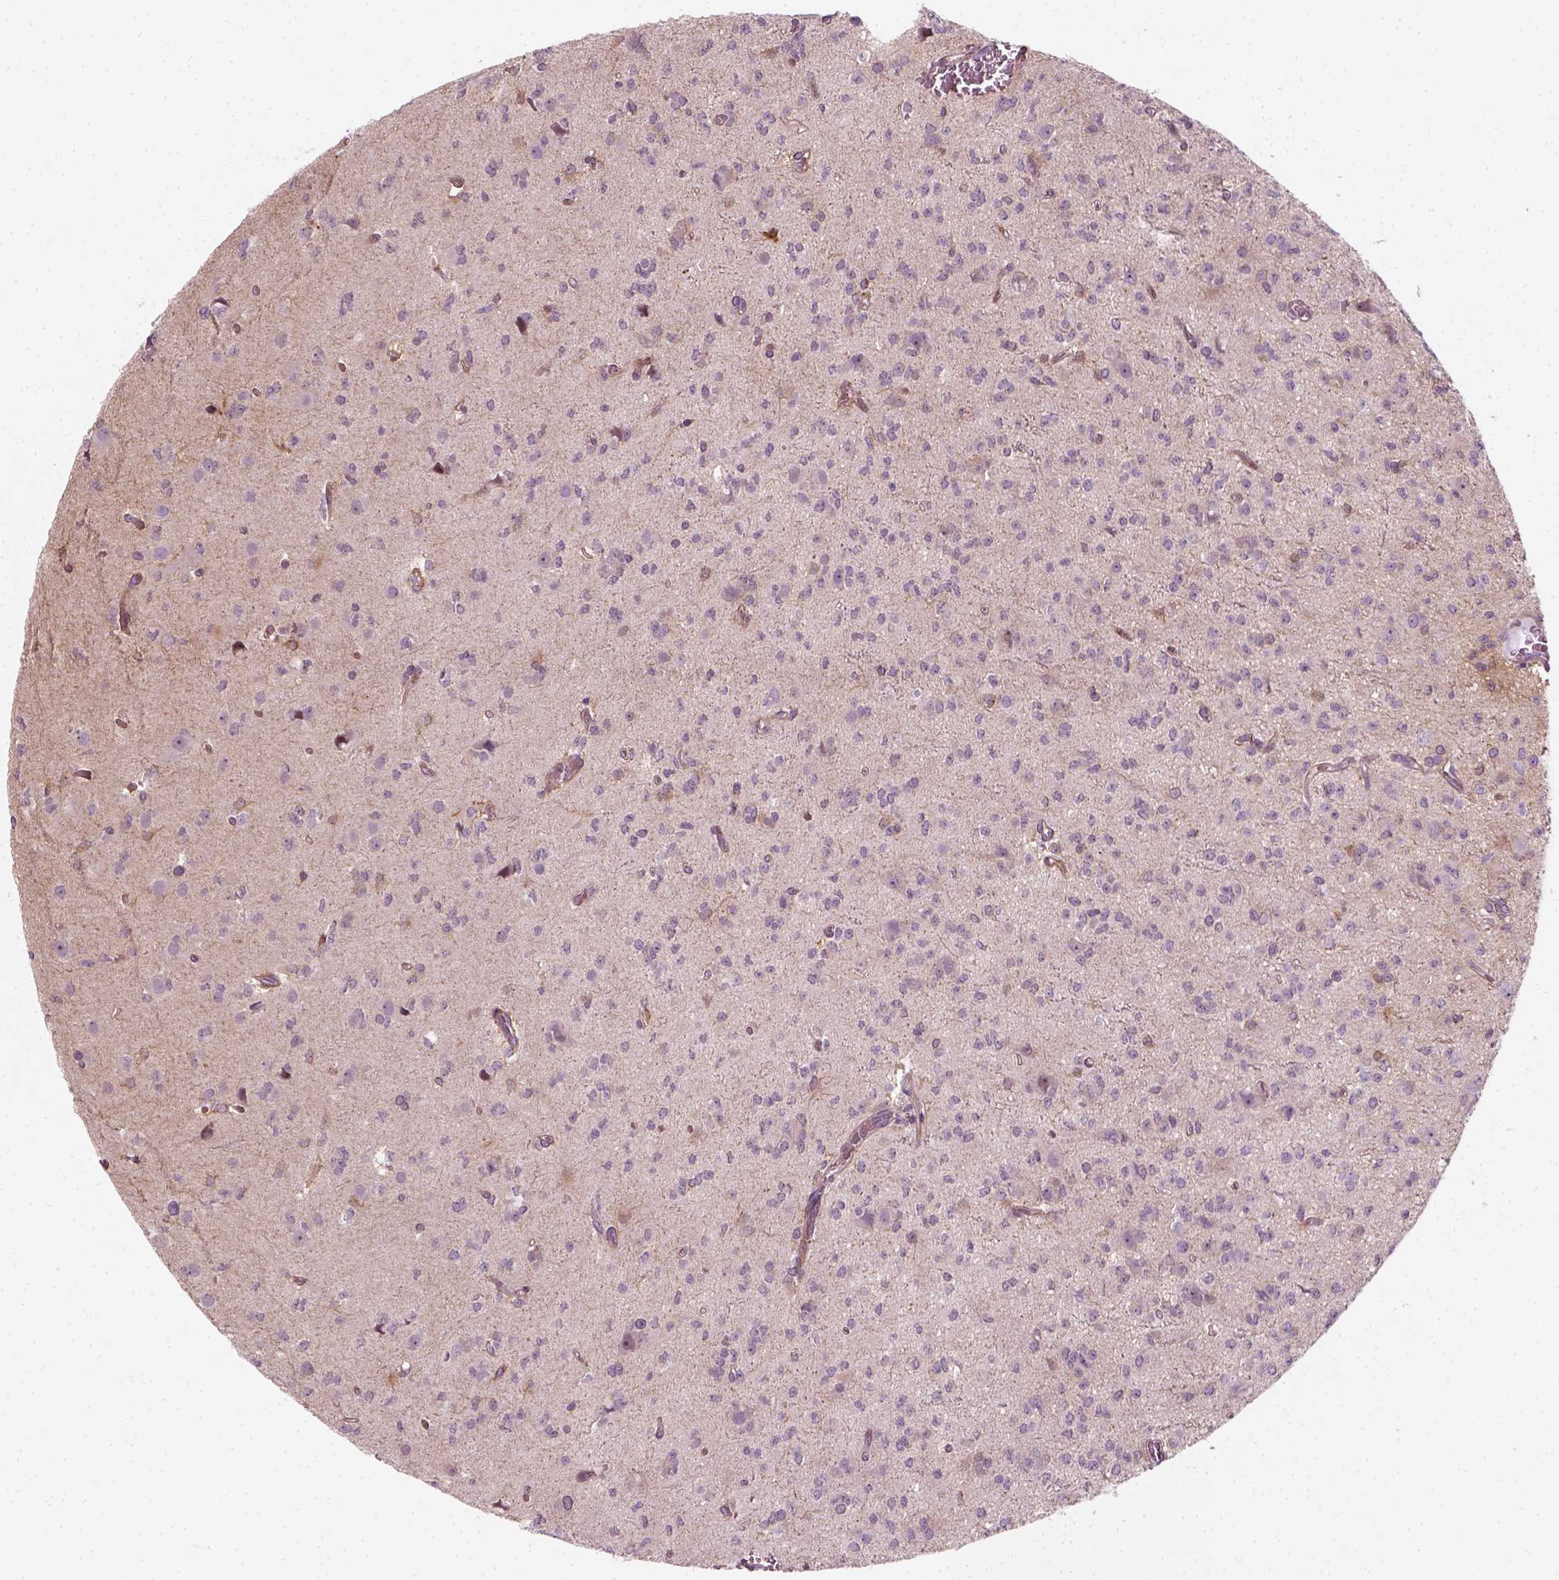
{"staining": {"intensity": "negative", "quantity": "none", "location": "none"}, "tissue": "glioma", "cell_type": "Tumor cells", "image_type": "cancer", "snomed": [{"axis": "morphology", "description": "Glioma, malignant, Low grade"}, {"axis": "topography", "description": "Brain"}], "caption": "IHC image of neoplastic tissue: human malignant low-grade glioma stained with DAB displays no significant protein expression in tumor cells. (Brightfield microscopy of DAB (3,3'-diaminobenzidine) immunohistochemistry (IHC) at high magnification).", "gene": "DNASE1L1", "patient": {"sex": "male", "age": 27}}